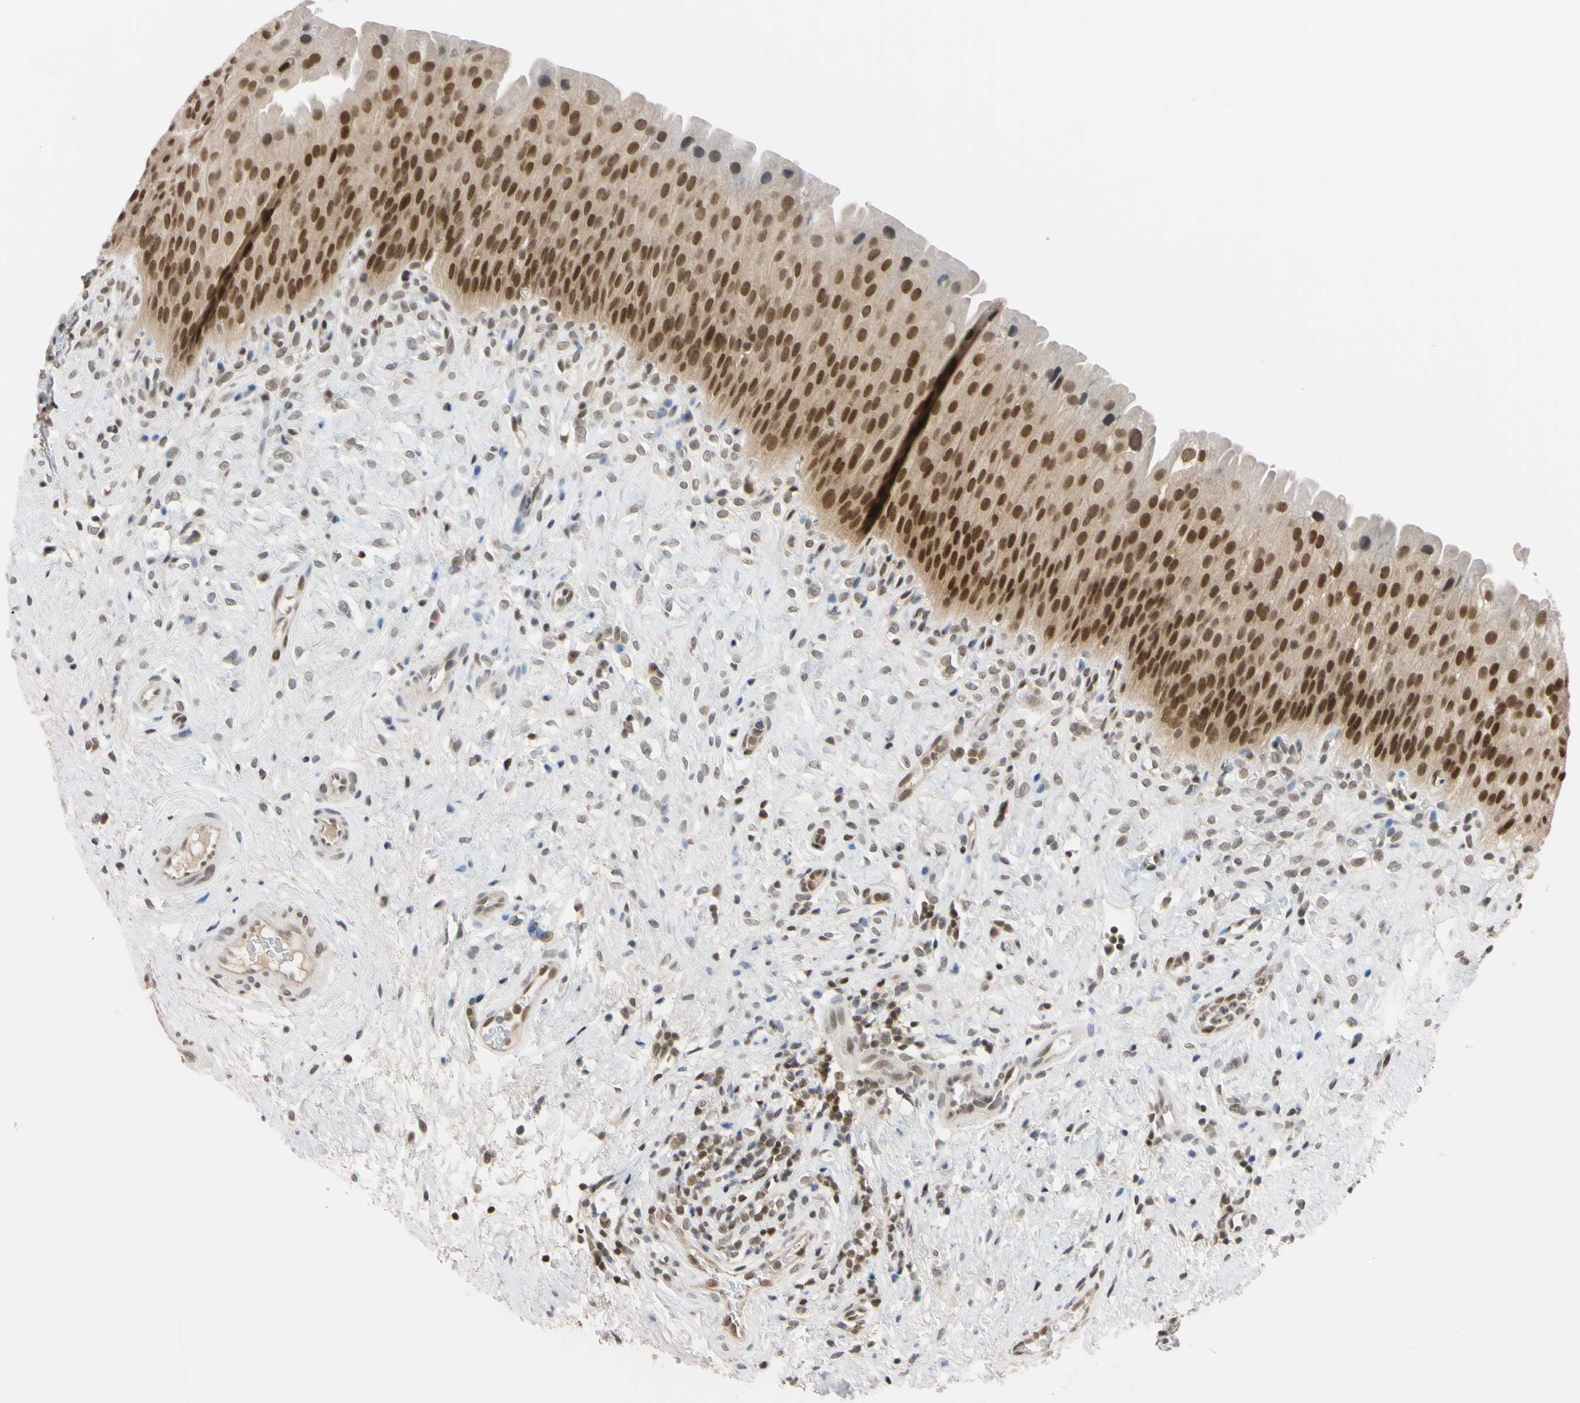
{"staining": {"intensity": "moderate", "quantity": ">75%", "location": "cytoplasmic/membranous,nuclear"}, "tissue": "urinary bladder", "cell_type": "Urothelial cells", "image_type": "normal", "snomed": [{"axis": "morphology", "description": "Normal tissue, NOS"}, {"axis": "morphology", "description": "Urothelial carcinoma, High grade"}, {"axis": "topography", "description": "Urinary bladder"}], "caption": "Immunohistochemistry image of benign urinary bladder stained for a protein (brown), which reveals medium levels of moderate cytoplasmic/membranous,nuclear positivity in about >75% of urothelial cells.", "gene": "UBE2I", "patient": {"sex": "male", "age": 46}}